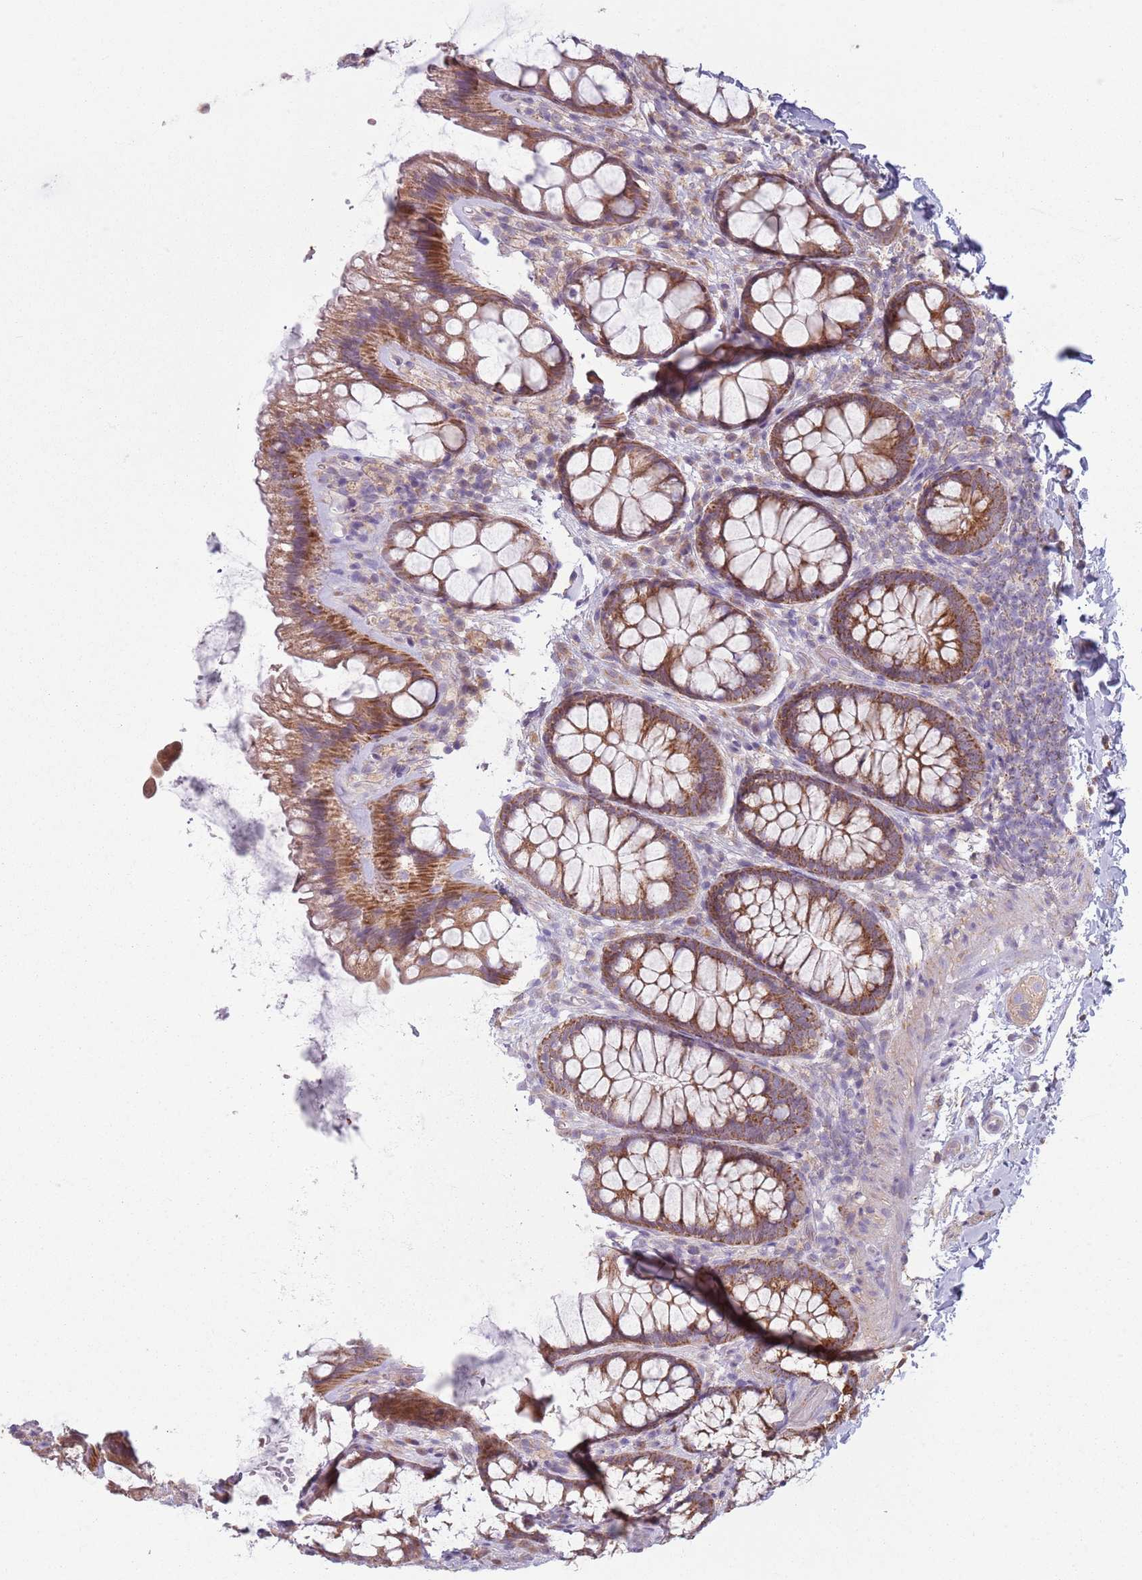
{"staining": {"intensity": "negative", "quantity": "none", "location": "none"}, "tissue": "colon", "cell_type": "Endothelial cells", "image_type": "normal", "snomed": [{"axis": "morphology", "description": "Normal tissue, NOS"}, {"axis": "topography", "description": "Colon"}], "caption": "Immunohistochemical staining of benign colon reveals no significant staining in endothelial cells.", "gene": "COQ5", "patient": {"sex": "male", "age": 46}}